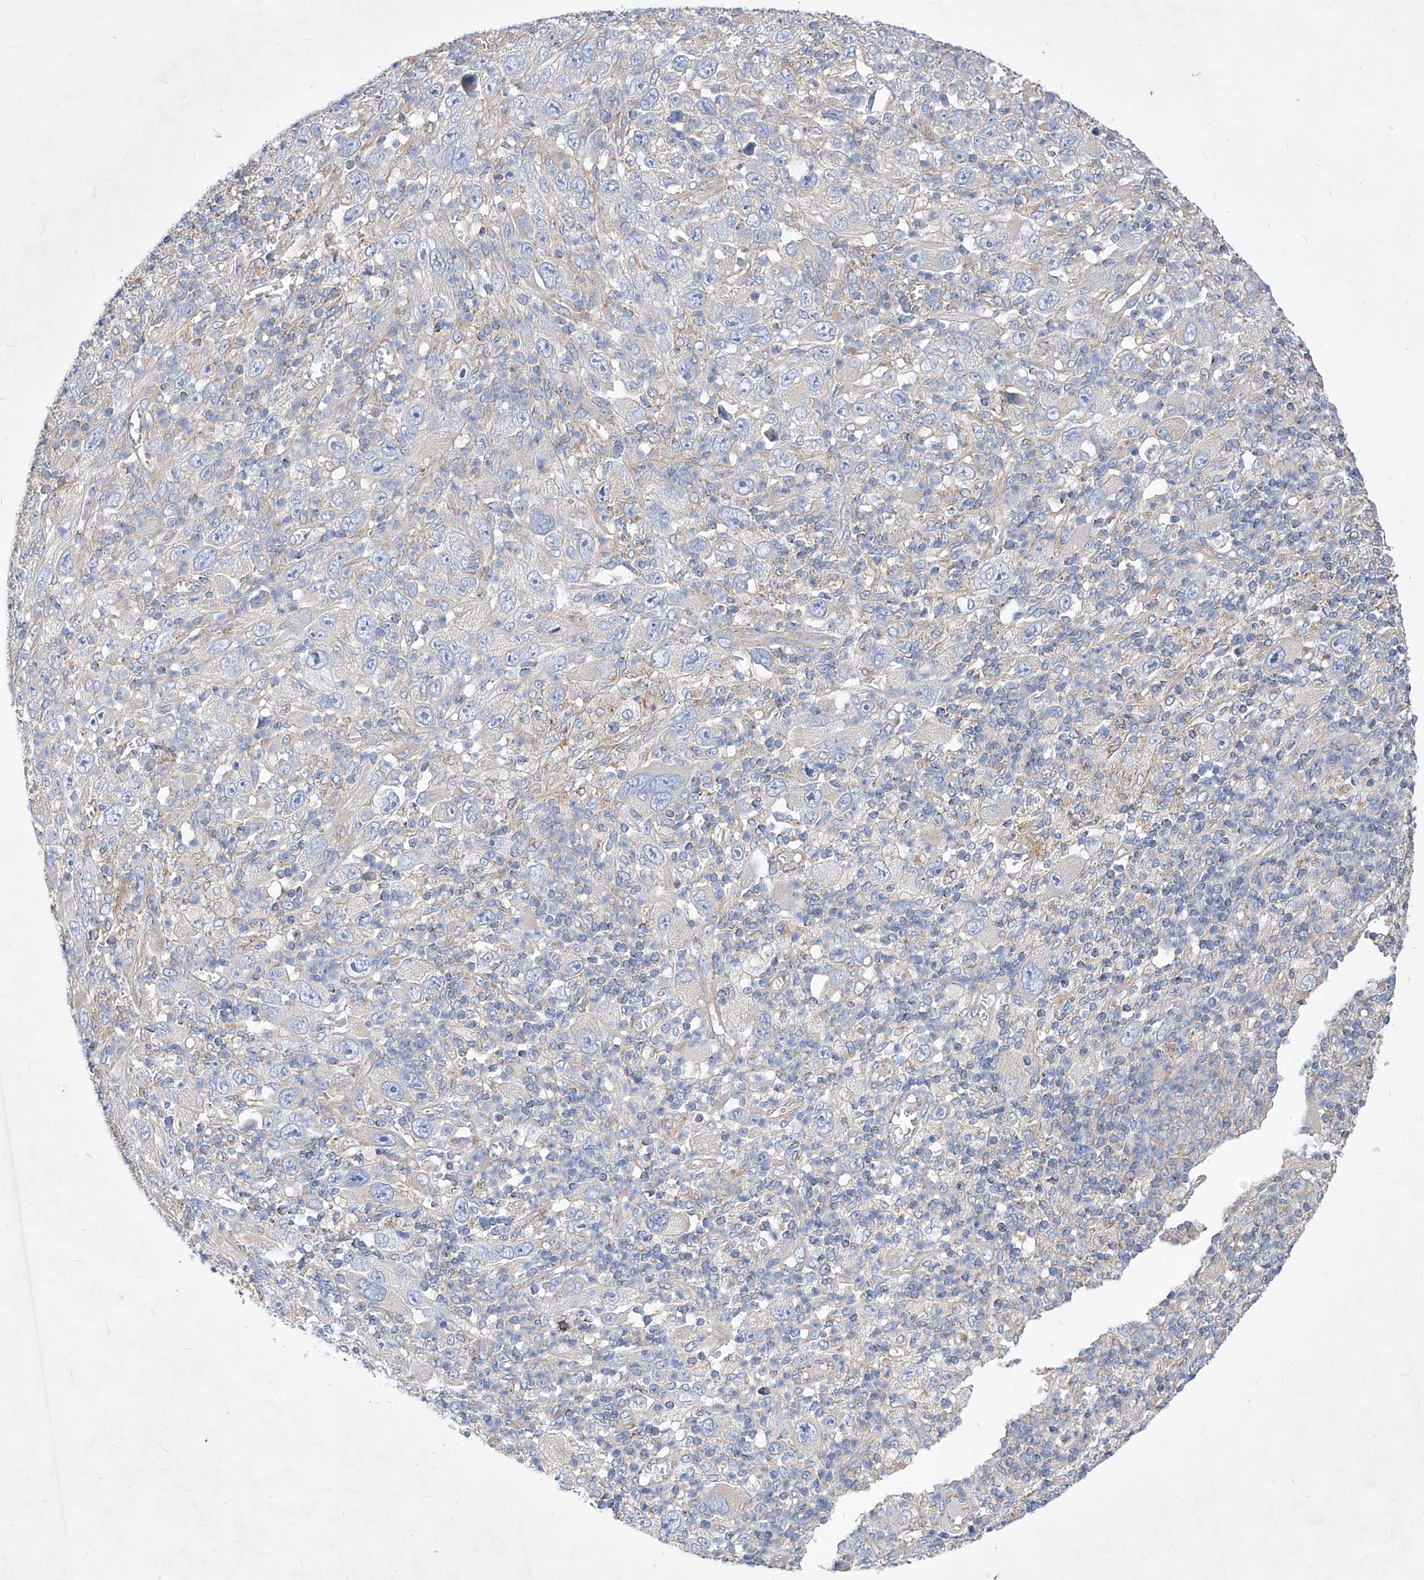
{"staining": {"intensity": "negative", "quantity": "none", "location": "none"}, "tissue": "melanoma", "cell_type": "Tumor cells", "image_type": "cancer", "snomed": [{"axis": "morphology", "description": "Malignant melanoma, Metastatic site"}, {"axis": "topography", "description": "Skin"}], "caption": "An immunohistochemistry histopathology image of malignant melanoma (metastatic site) is shown. There is no staining in tumor cells of malignant melanoma (metastatic site). The staining is performed using DAB brown chromogen with nuclei counter-stained in using hematoxylin.", "gene": "HRNR", "patient": {"sex": "female", "age": 56}}